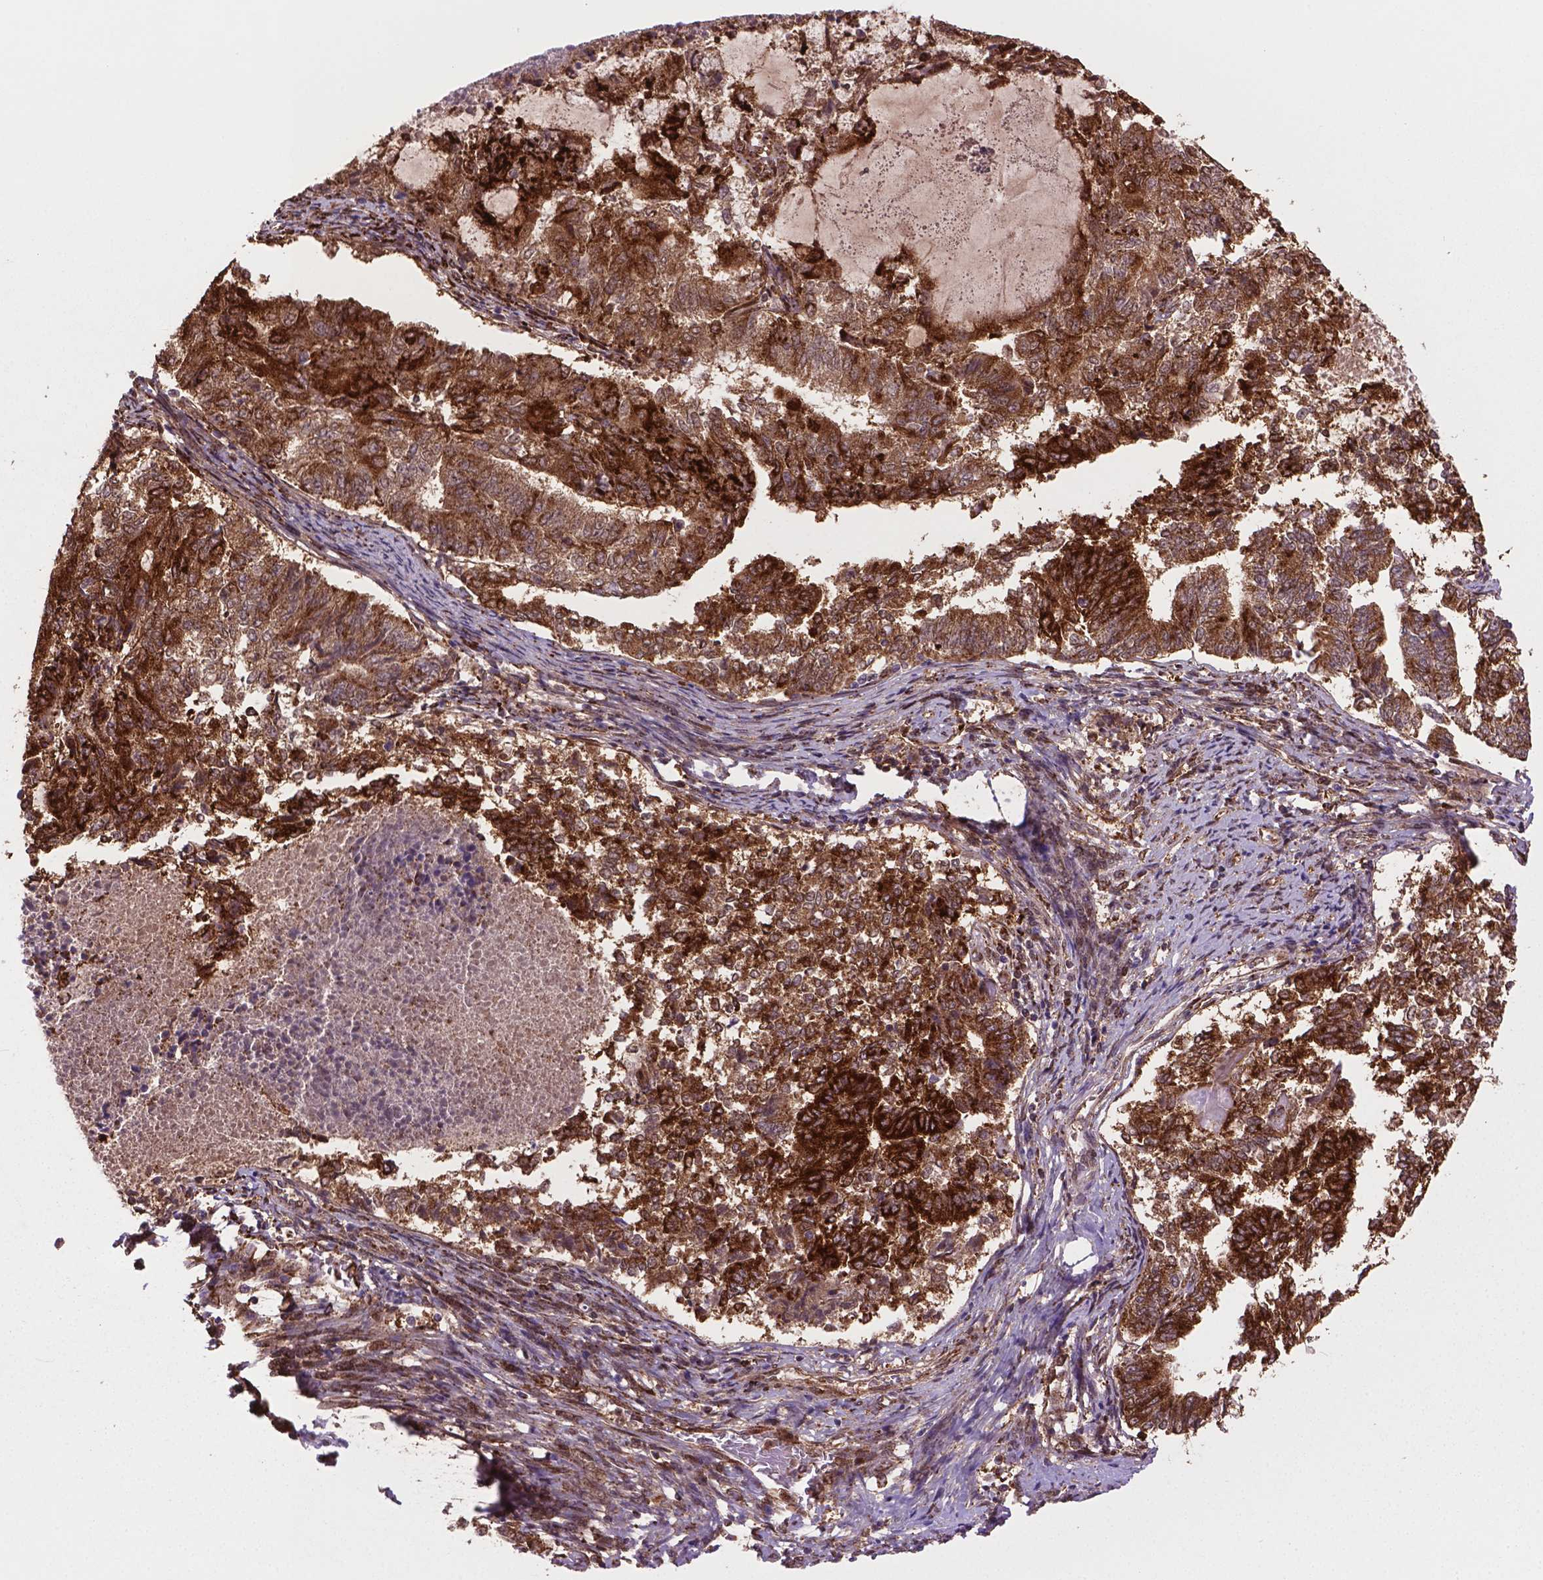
{"staining": {"intensity": "moderate", "quantity": ">75%", "location": "cytoplasmic/membranous"}, "tissue": "endometrial cancer", "cell_type": "Tumor cells", "image_type": "cancer", "snomed": [{"axis": "morphology", "description": "Adenocarcinoma, NOS"}, {"axis": "topography", "description": "Endometrium"}], "caption": "The histopathology image reveals a brown stain indicating the presence of a protein in the cytoplasmic/membranous of tumor cells in endometrial adenocarcinoma. The staining was performed using DAB to visualize the protein expression in brown, while the nuclei were stained in blue with hematoxylin (Magnification: 20x).", "gene": "PLIN3", "patient": {"sex": "female", "age": 65}}